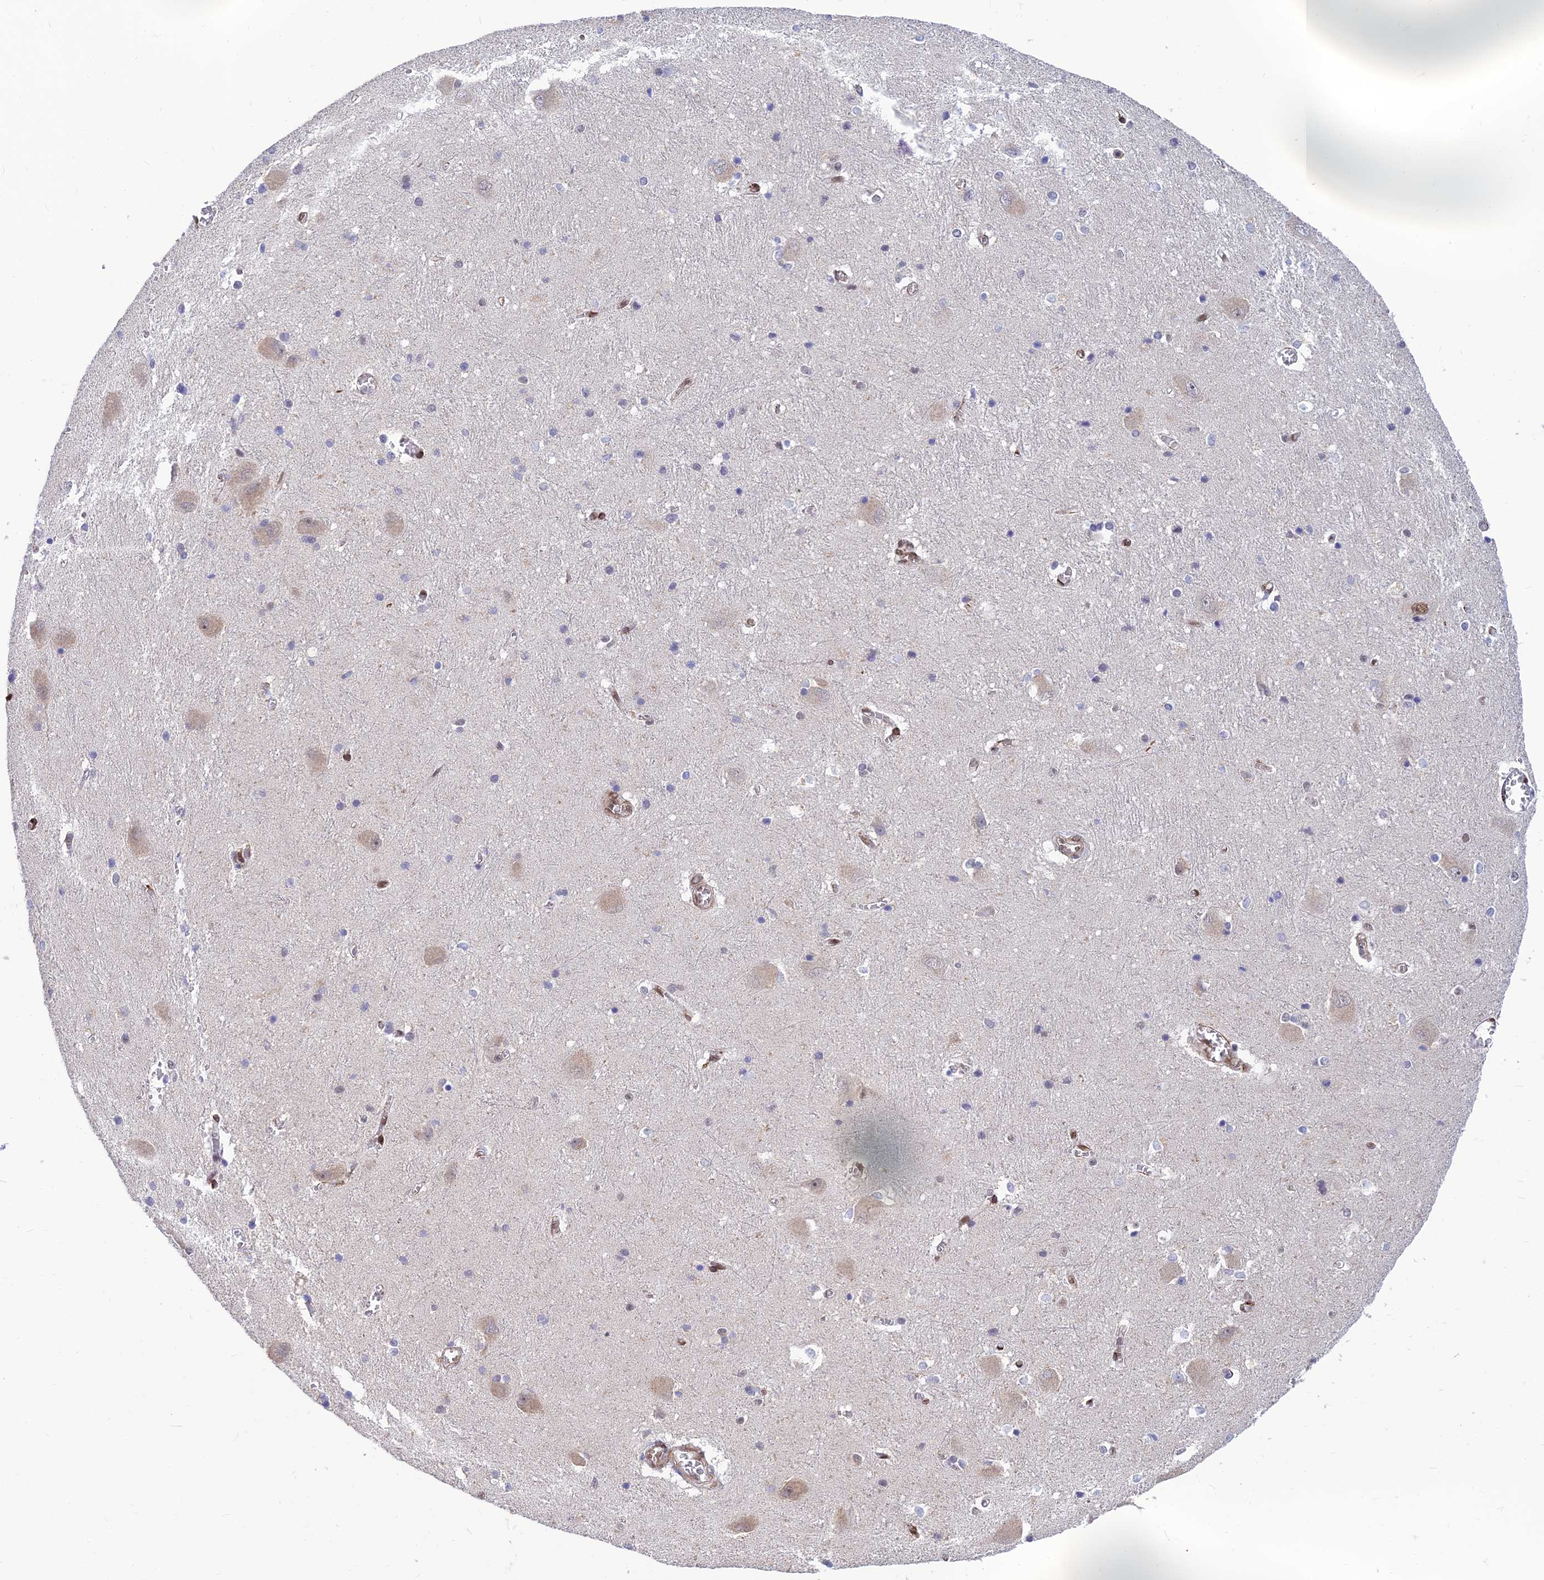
{"staining": {"intensity": "negative", "quantity": "none", "location": "none"}, "tissue": "caudate", "cell_type": "Glial cells", "image_type": "normal", "snomed": [{"axis": "morphology", "description": "Normal tissue, NOS"}, {"axis": "topography", "description": "Lateral ventricle wall"}], "caption": "The IHC micrograph has no significant expression in glial cells of caudate.", "gene": "CLK4", "patient": {"sex": "male", "age": 37}}